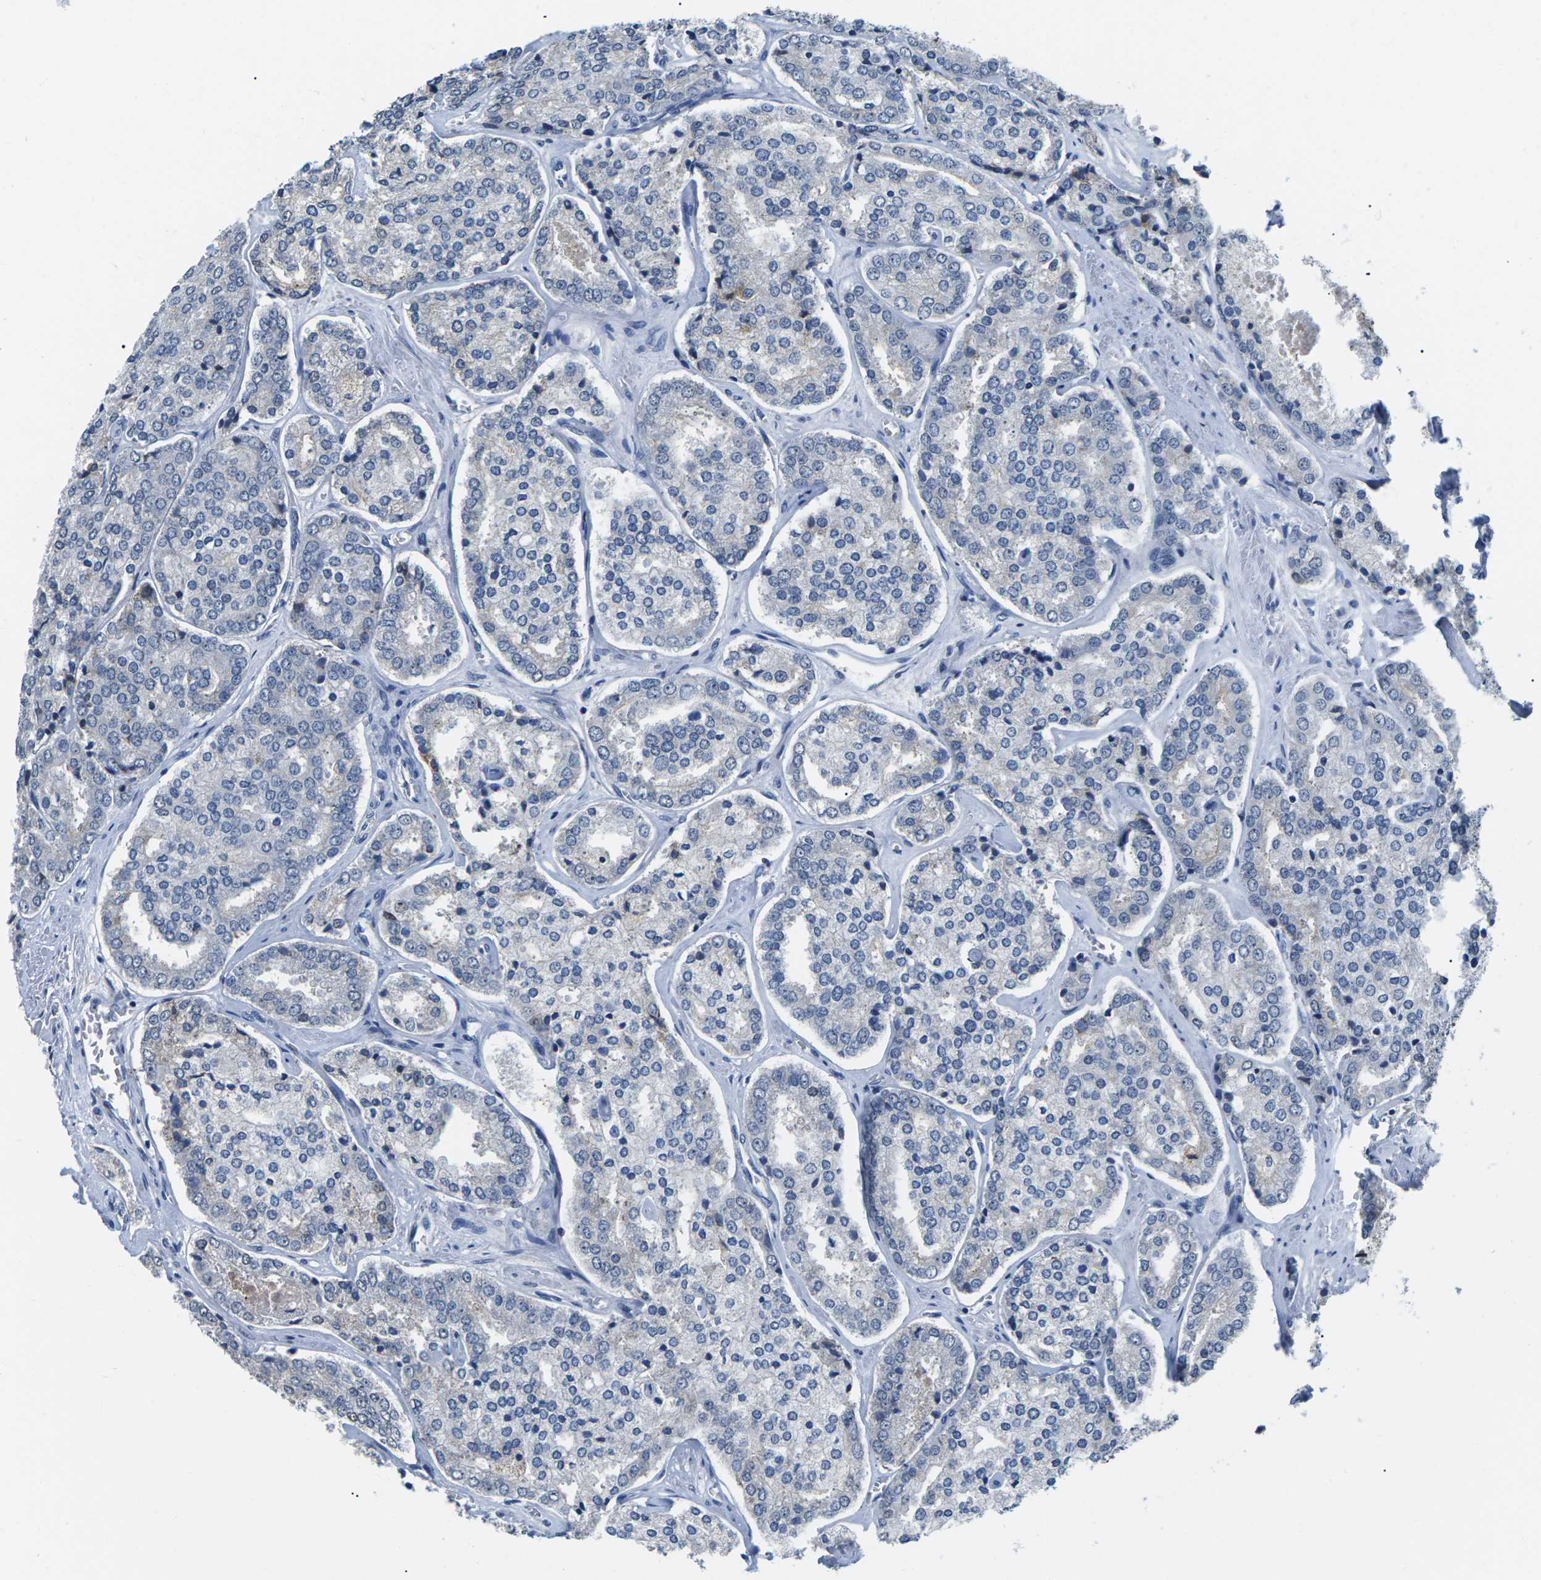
{"staining": {"intensity": "negative", "quantity": "none", "location": "none"}, "tissue": "prostate cancer", "cell_type": "Tumor cells", "image_type": "cancer", "snomed": [{"axis": "morphology", "description": "Adenocarcinoma, High grade"}, {"axis": "topography", "description": "Prostate"}], "caption": "High magnification brightfield microscopy of prostate high-grade adenocarcinoma stained with DAB (brown) and counterstained with hematoxylin (blue): tumor cells show no significant positivity.", "gene": "NSRP1", "patient": {"sex": "male", "age": 65}}